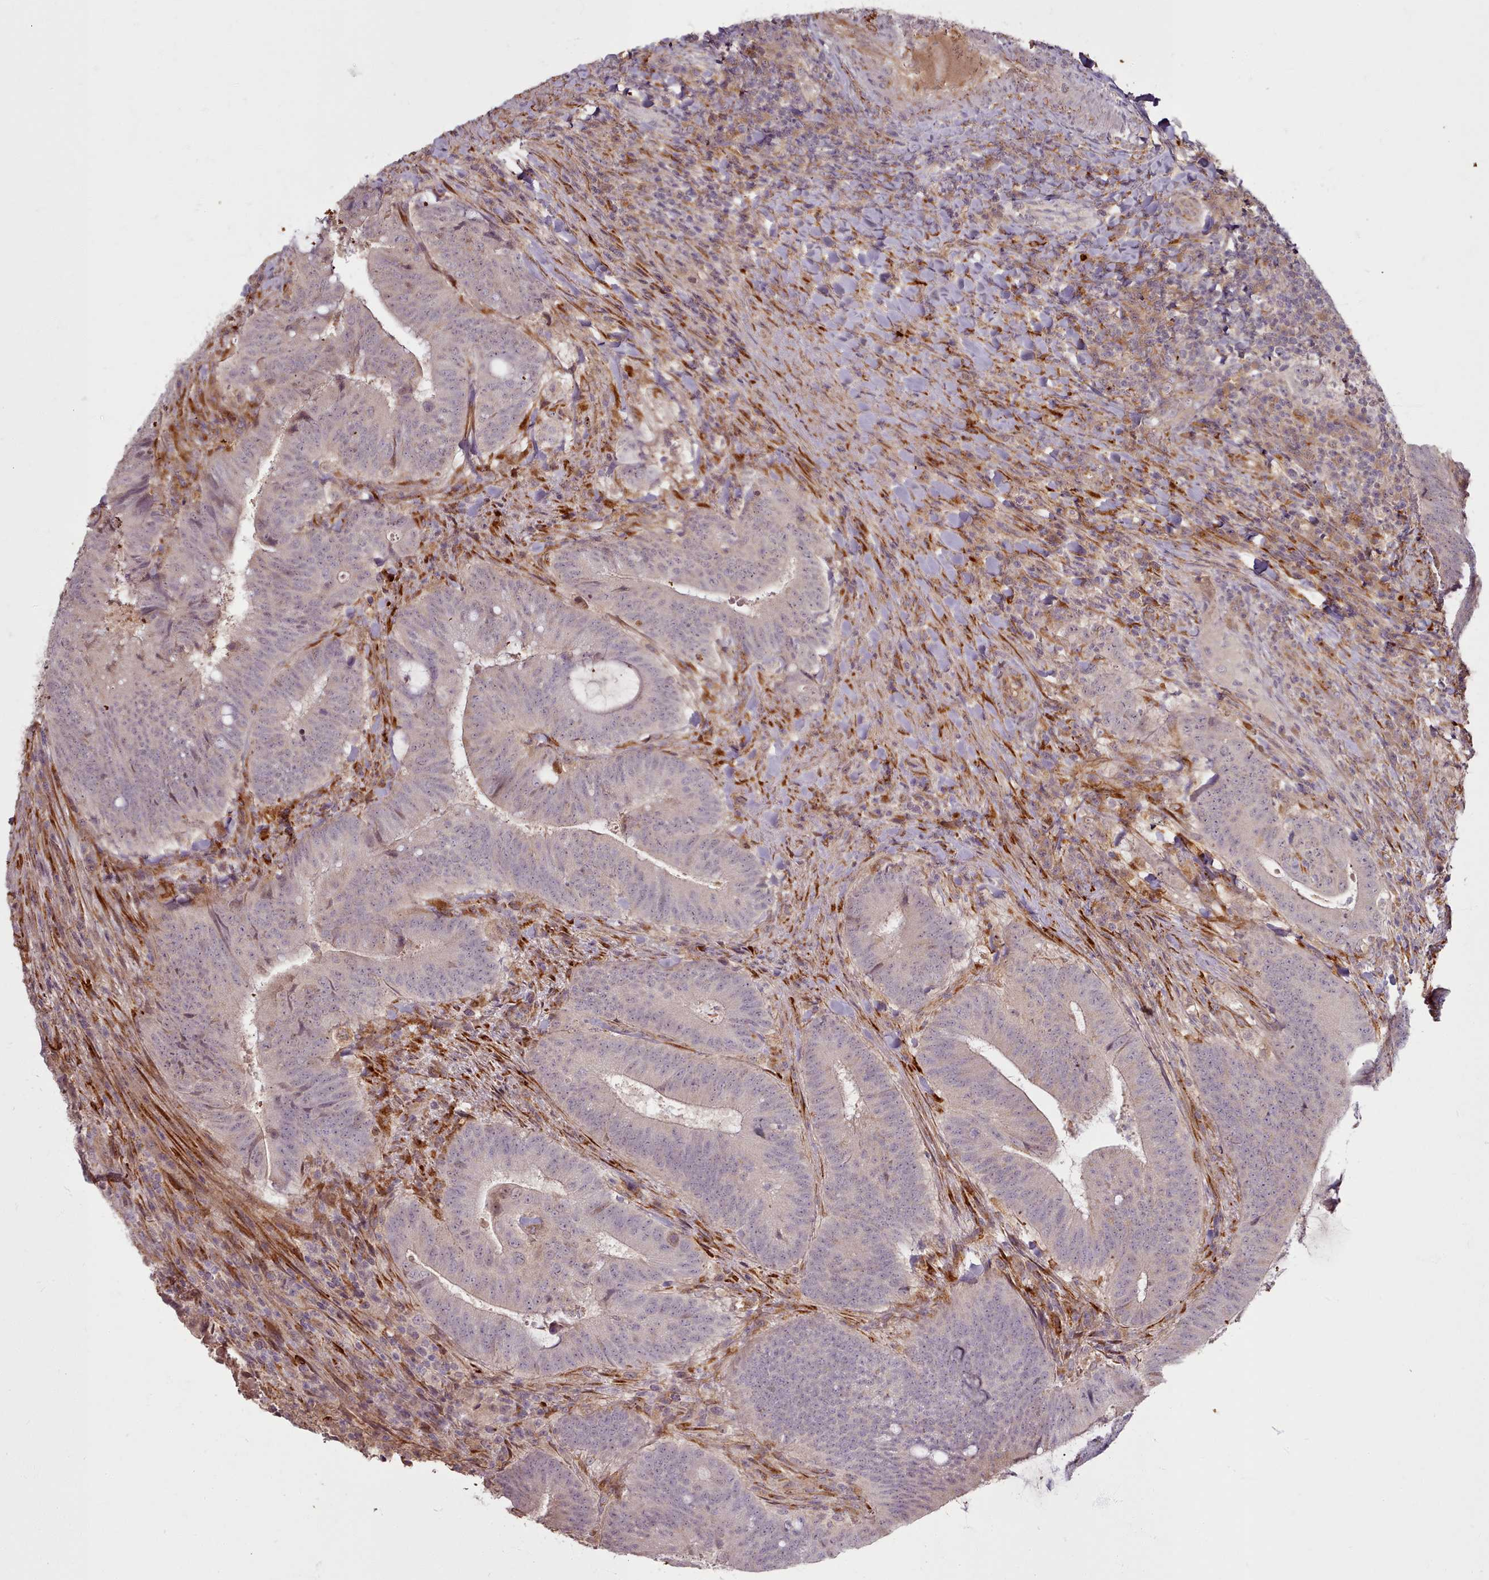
{"staining": {"intensity": "weak", "quantity": "<25%", "location": "cytoplasmic/membranous"}, "tissue": "colorectal cancer", "cell_type": "Tumor cells", "image_type": "cancer", "snomed": [{"axis": "morphology", "description": "Adenocarcinoma, NOS"}, {"axis": "topography", "description": "Colon"}], "caption": "Immunohistochemical staining of human colorectal adenocarcinoma demonstrates no significant expression in tumor cells. (DAB immunohistochemistry visualized using brightfield microscopy, high magnification).", "gene": "C1QTNF5", "patient": {"sex": "female", "age": 43}}